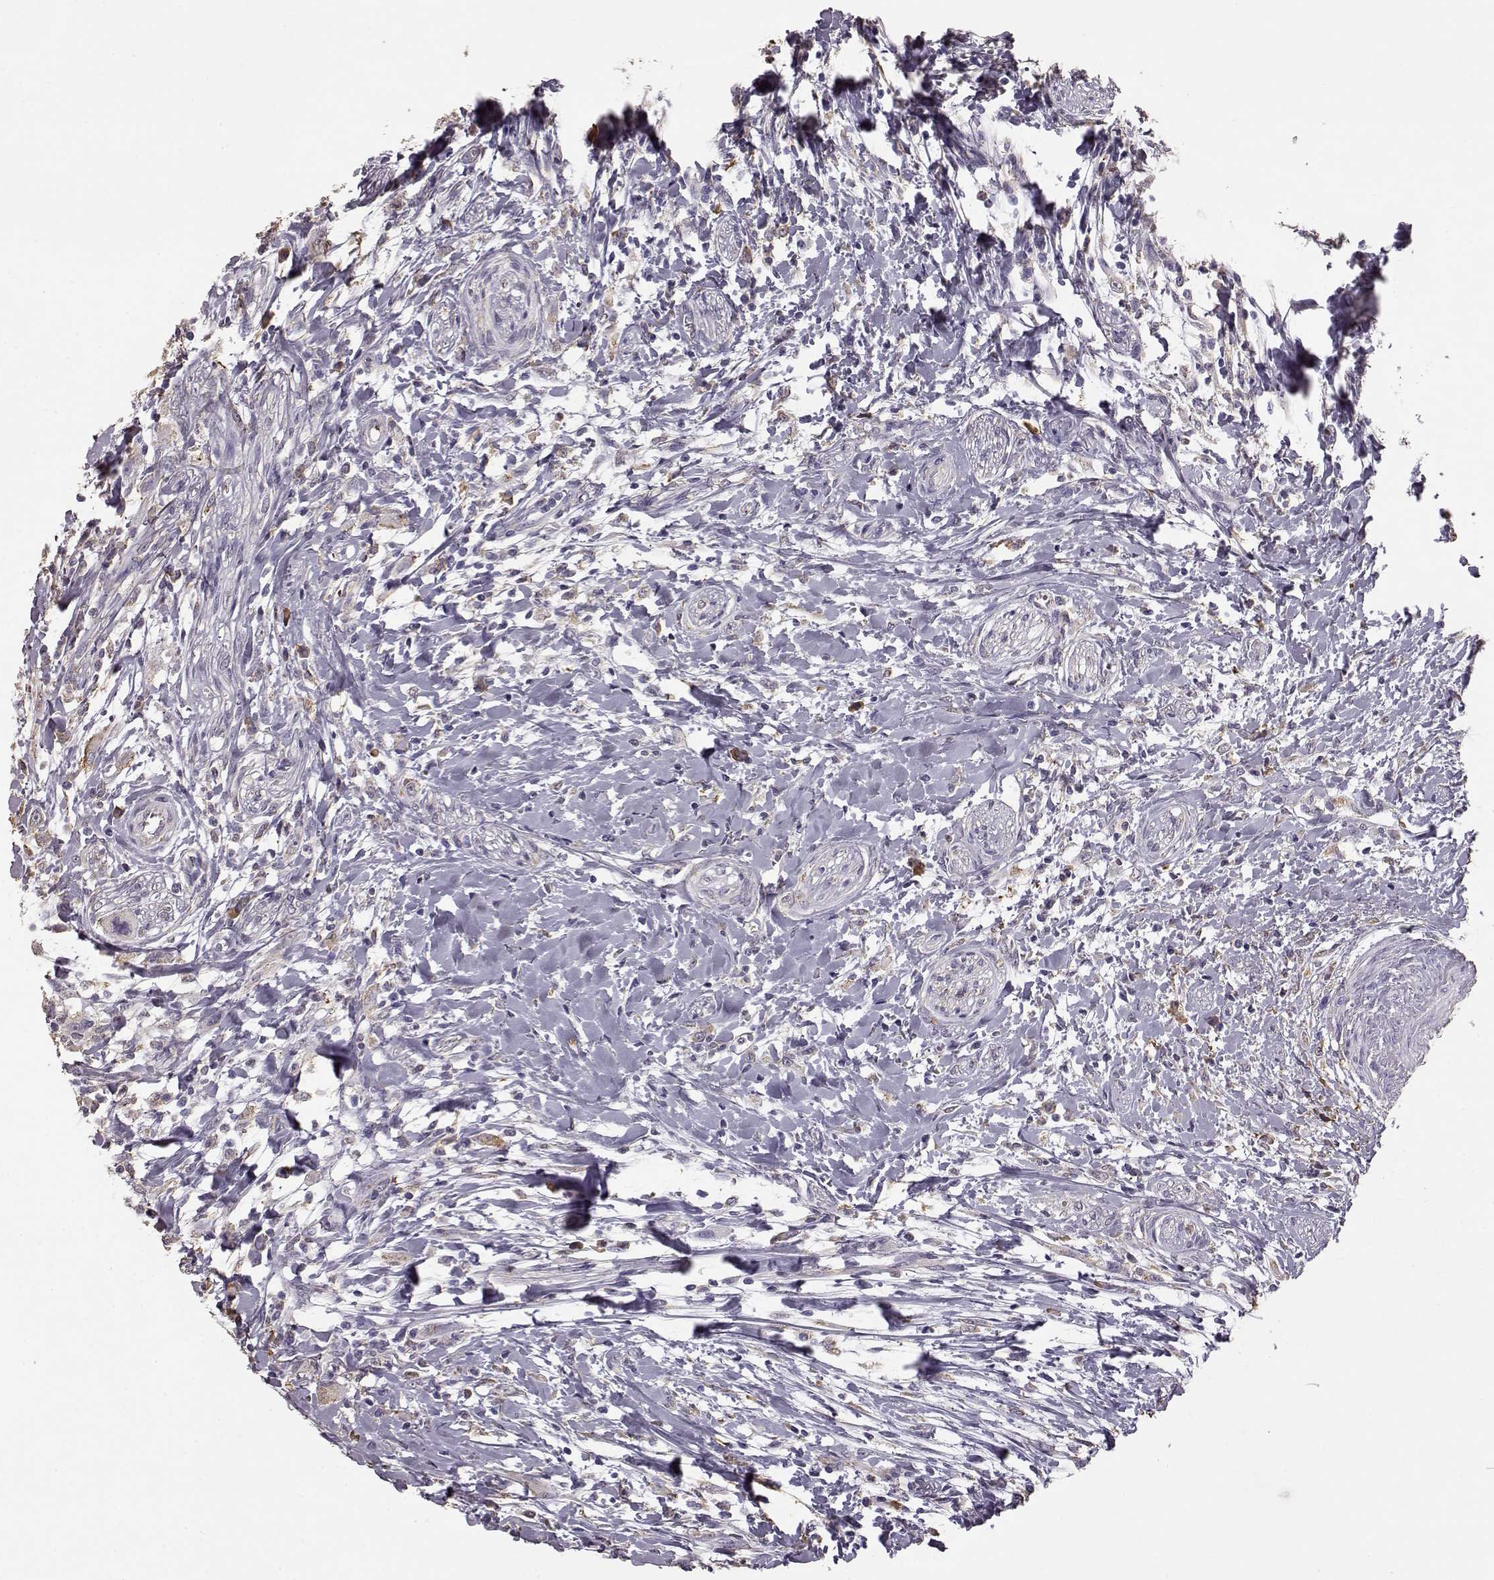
{"staining": {"intensity": "negative", "quantity": "none", "location": "none"}, "tissue": "head and neck cancer", "cell_type": "Tumor cells", "image_type": "cancer", "snomed": [{"axis": "morphology", "description": "Squamous cell carcinoma, NOS"}, {"axis": "morphology", "description": "Squamous cell carcinoma, metastatic, NOS"}, {"axis": "topography", "description": "Oral tissue"}, {"axis": "topography", "description": "Head-Neck"}], "caption": "Metastatic squamous cell carcinoma (head and neck) stained for a protein using immunohistochemistry (IHC) reveals no staining tumor cells.", "gene": "GABRG3", "patient": {"sex": "female", "age": 85}}